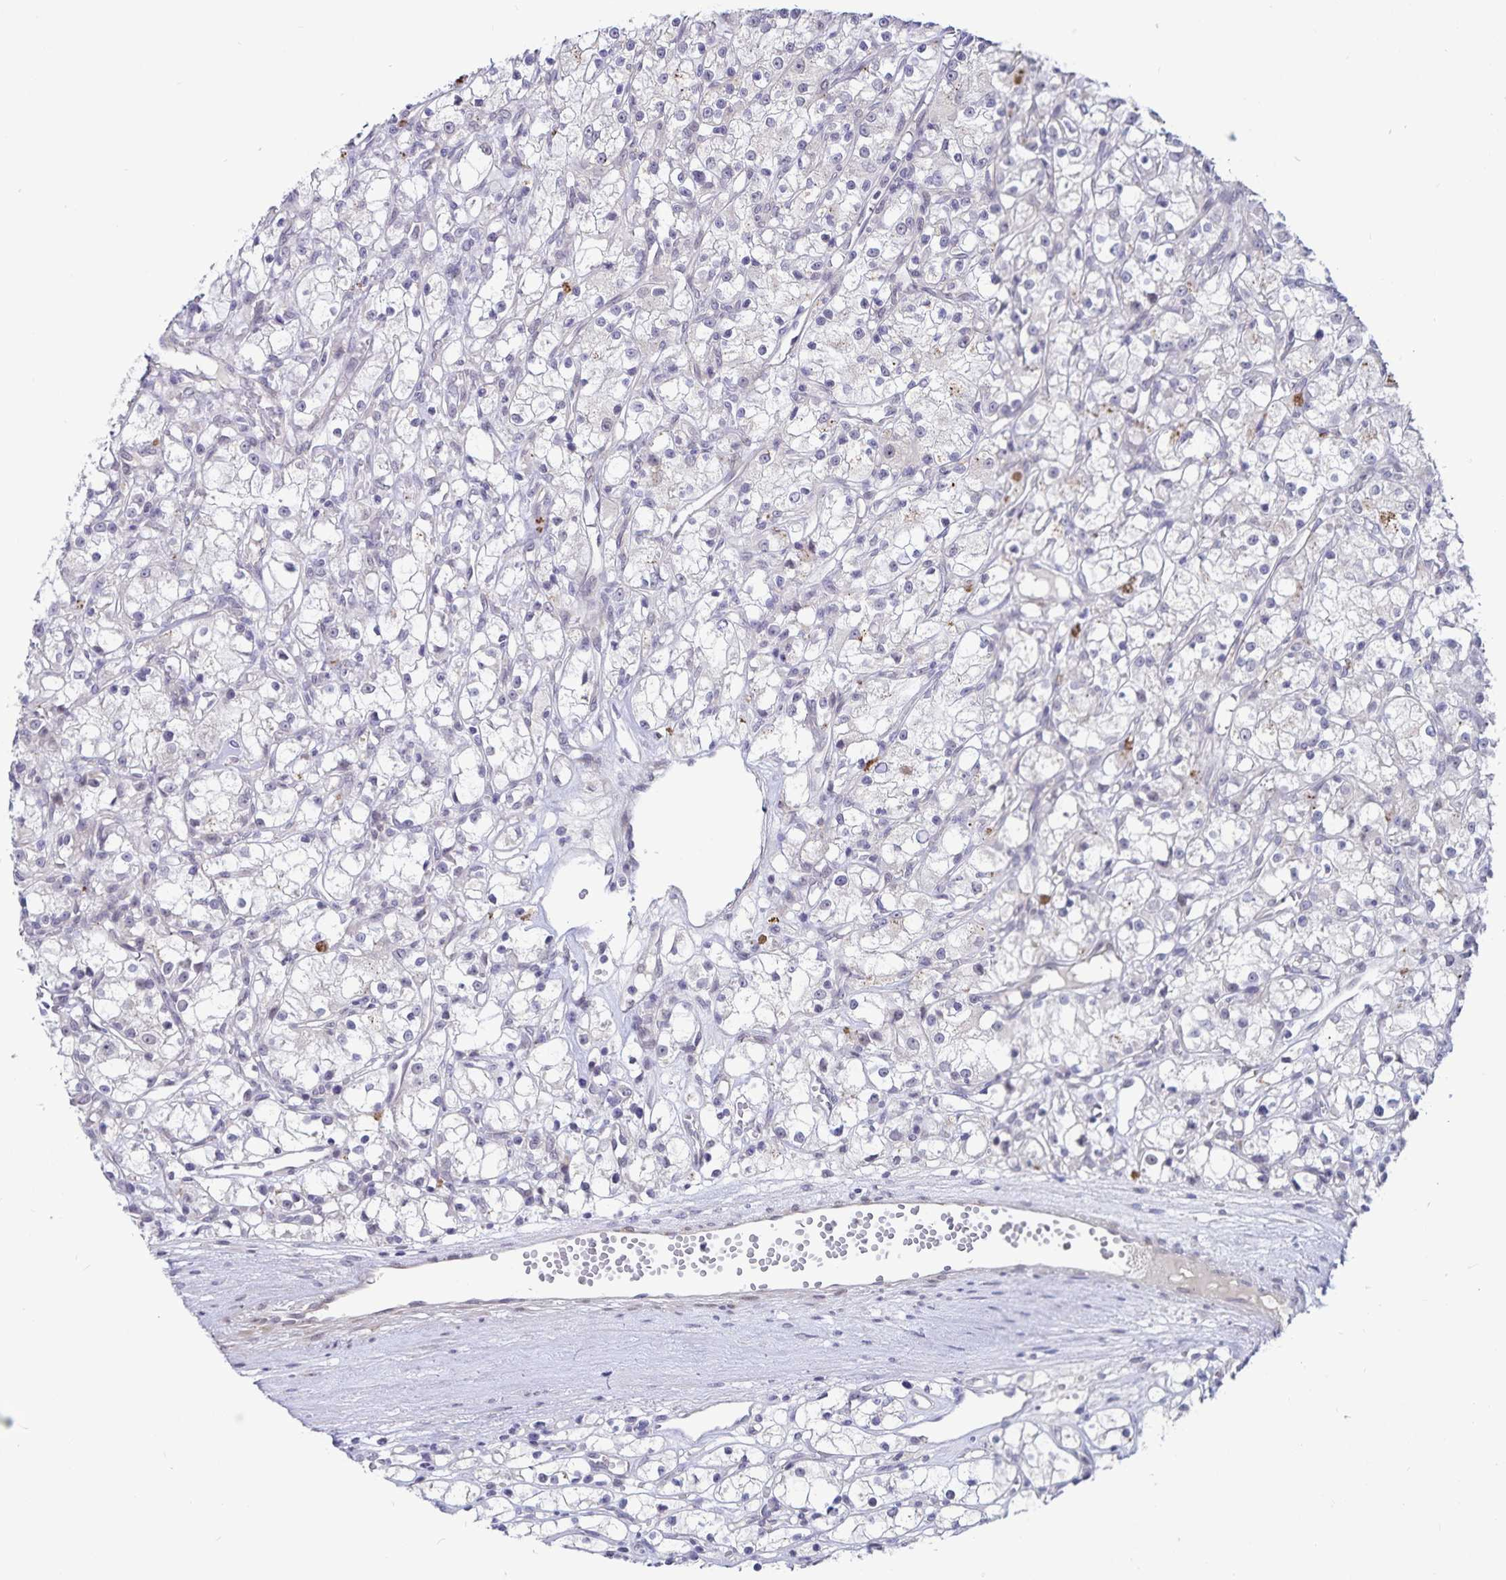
{"staining": {"intensity": "negative", "quantity": "none", "location": "none"}, "tissue": "renal cancer", "cell_type": "Tumor cells", "image_type": "cancer", "snomed": [{"axis": "morphology", "description": "Adenocarcinoma, NOS"}, {"axis": "topography", "description": "Kidney"}], "caption": "Immunohistochemical staining of human adenocarcinoma (renal) exhibits no significant expression in tumor cells.", "gene": "ATP2A2", "patient": {"sex": "female", "age": 59}}